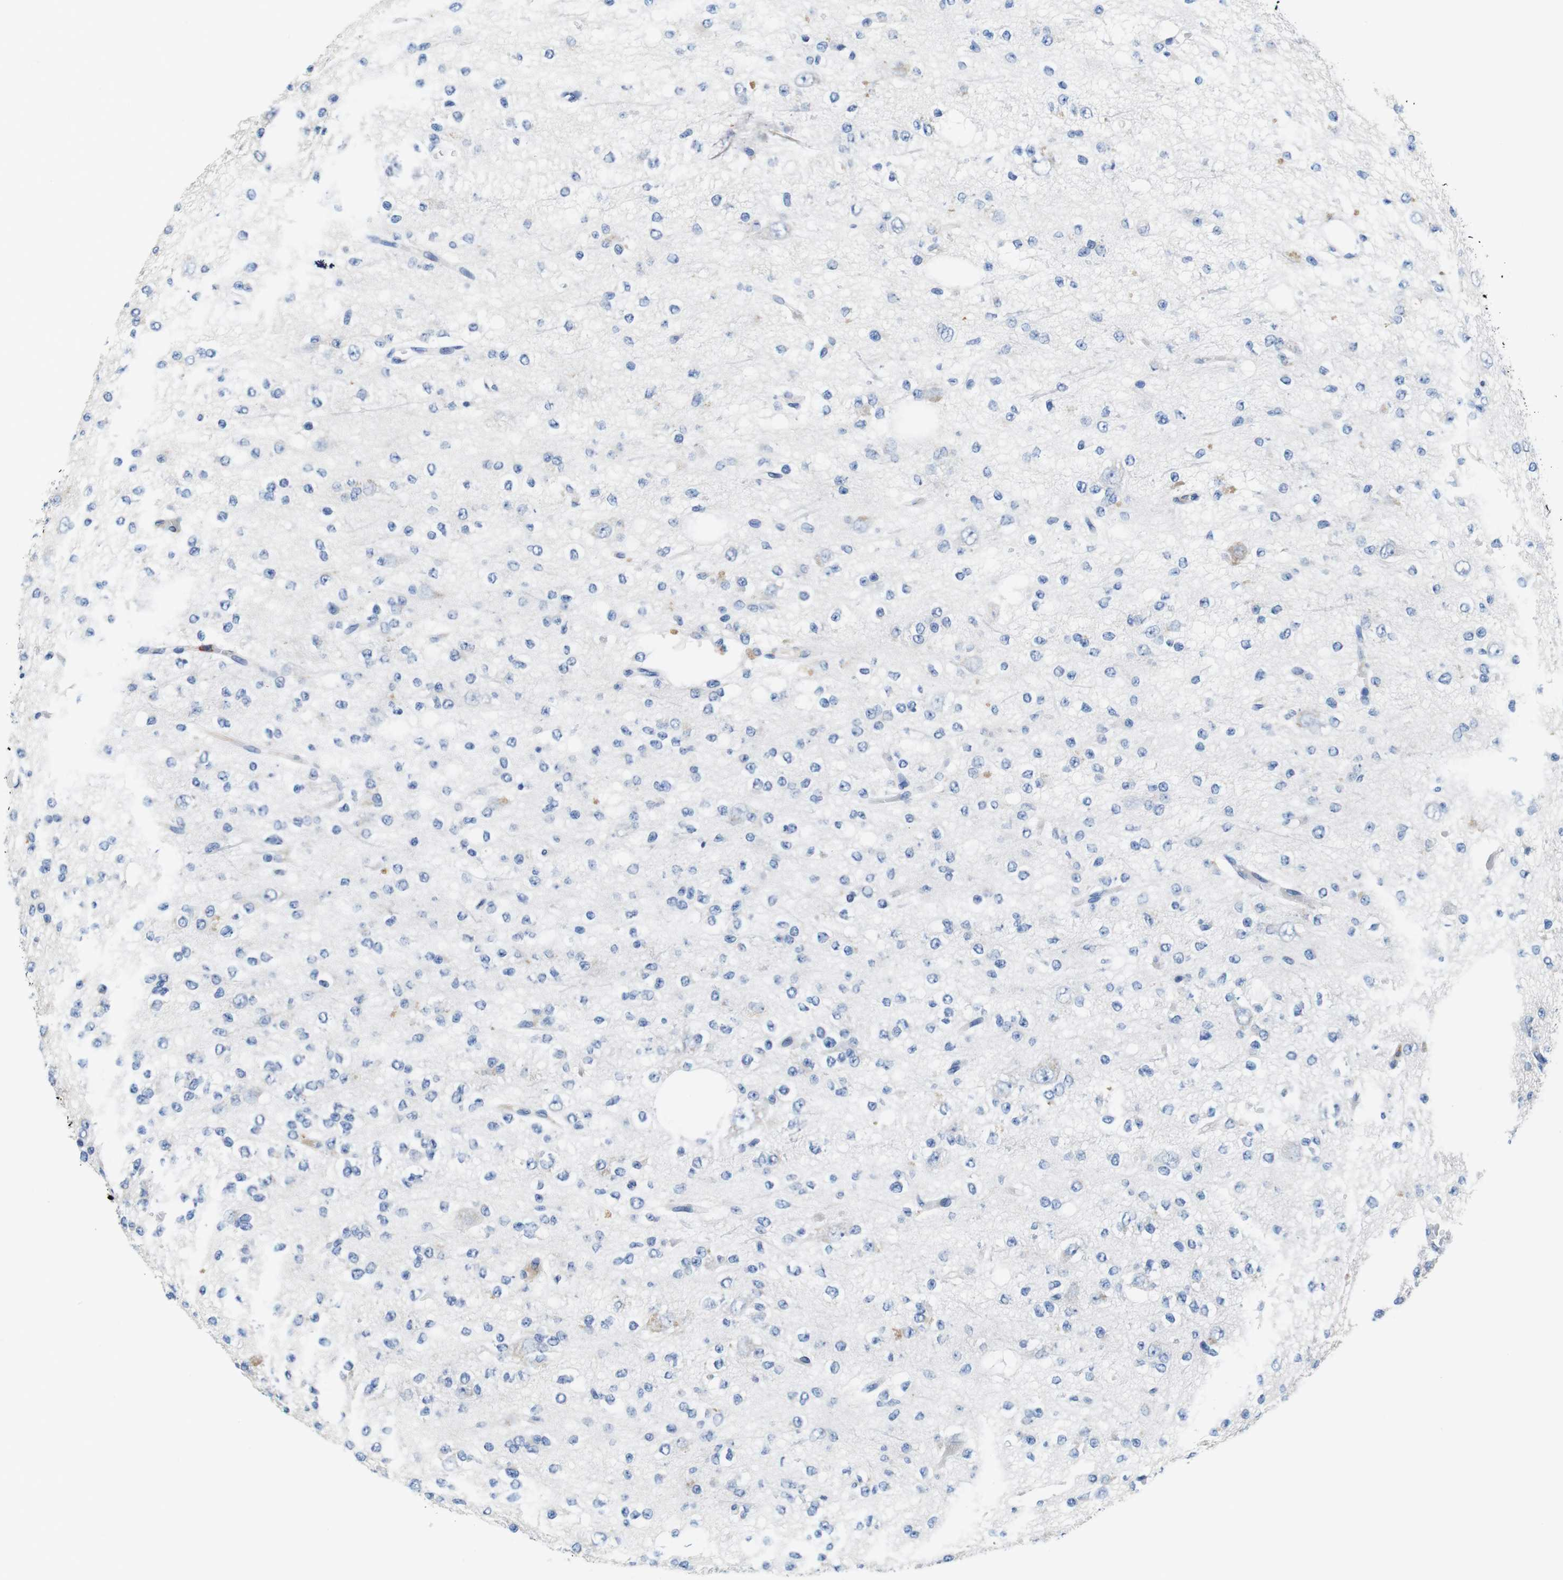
{"staining": {"intensity": "negative", "quantity": "none", "location": "none"}, "tissue": "glioma", "cell_type": "Tumor cells", "image_type": "cancer", "snomed": [{"axis": "morphology", "description": "Glioma, malignant, Low grade"}, {"axis": "topography", "description": "Brain"}], "caption": "IHC photomicrograph of neoplastic tissue: malignant glioma (low-grade) stained with DAB (3,3'-diaminobenzidine) reveals no significant protein positivity in tumor cells.", "gene": "C1RL", "patient": {"sex": "male", "age": 38}}